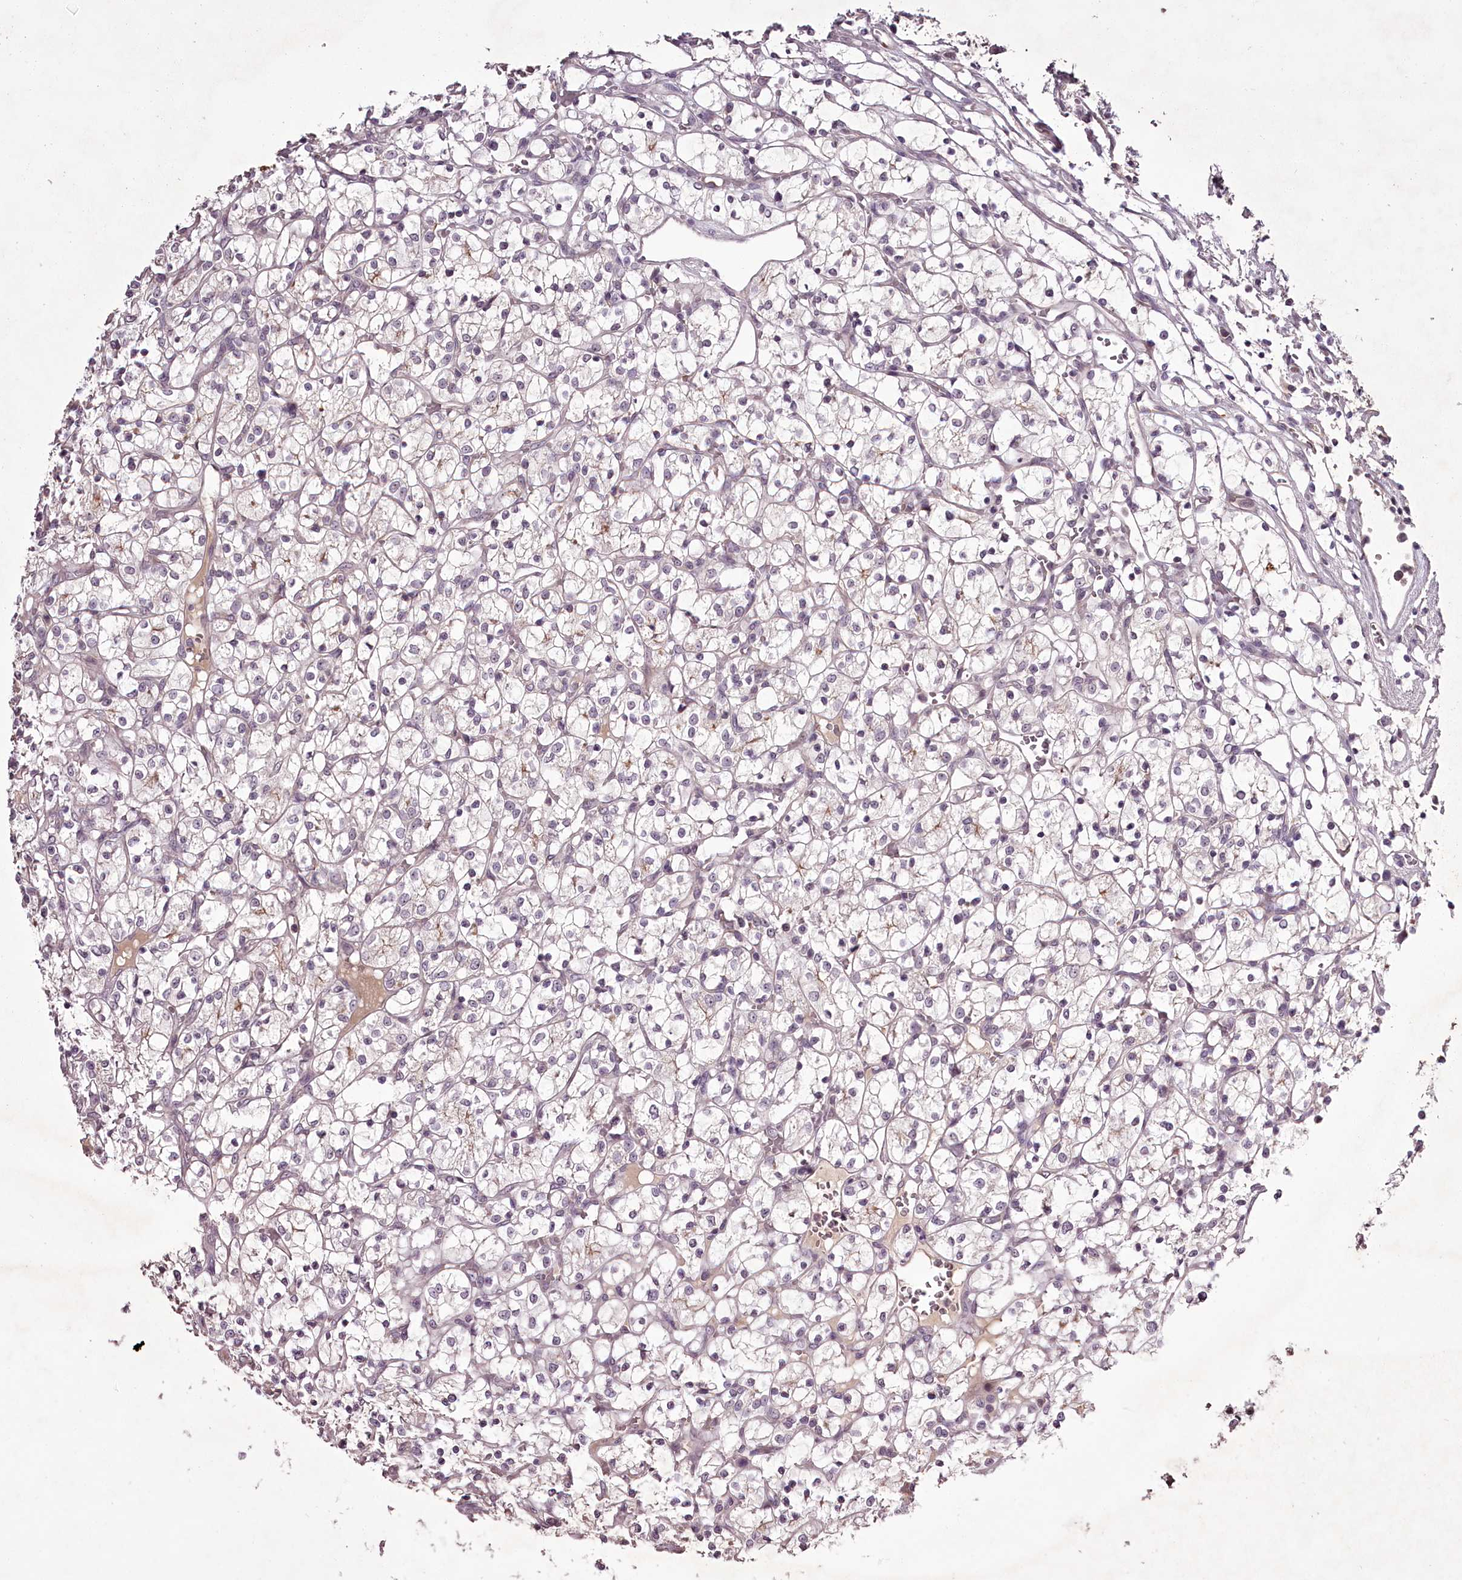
{"staining": {"intensity": "negative", "quantity": "none", "location": "none"}, "tissue": "renal cancer", "cell_type": "Tumor cells", "image_type": "cancer", "snomed": [{"axis": "morphology", "description": "Adenocarcinoma, NOS"}, {"axis": "topography", "description": "Kidney"}], "caption": "Renal cancer stained for a protein using immunohistochemistry (IHC) shows no staining tumor cells.", "gene": "RBMXL2", "patient": {"sex": "female", "age": 69}}